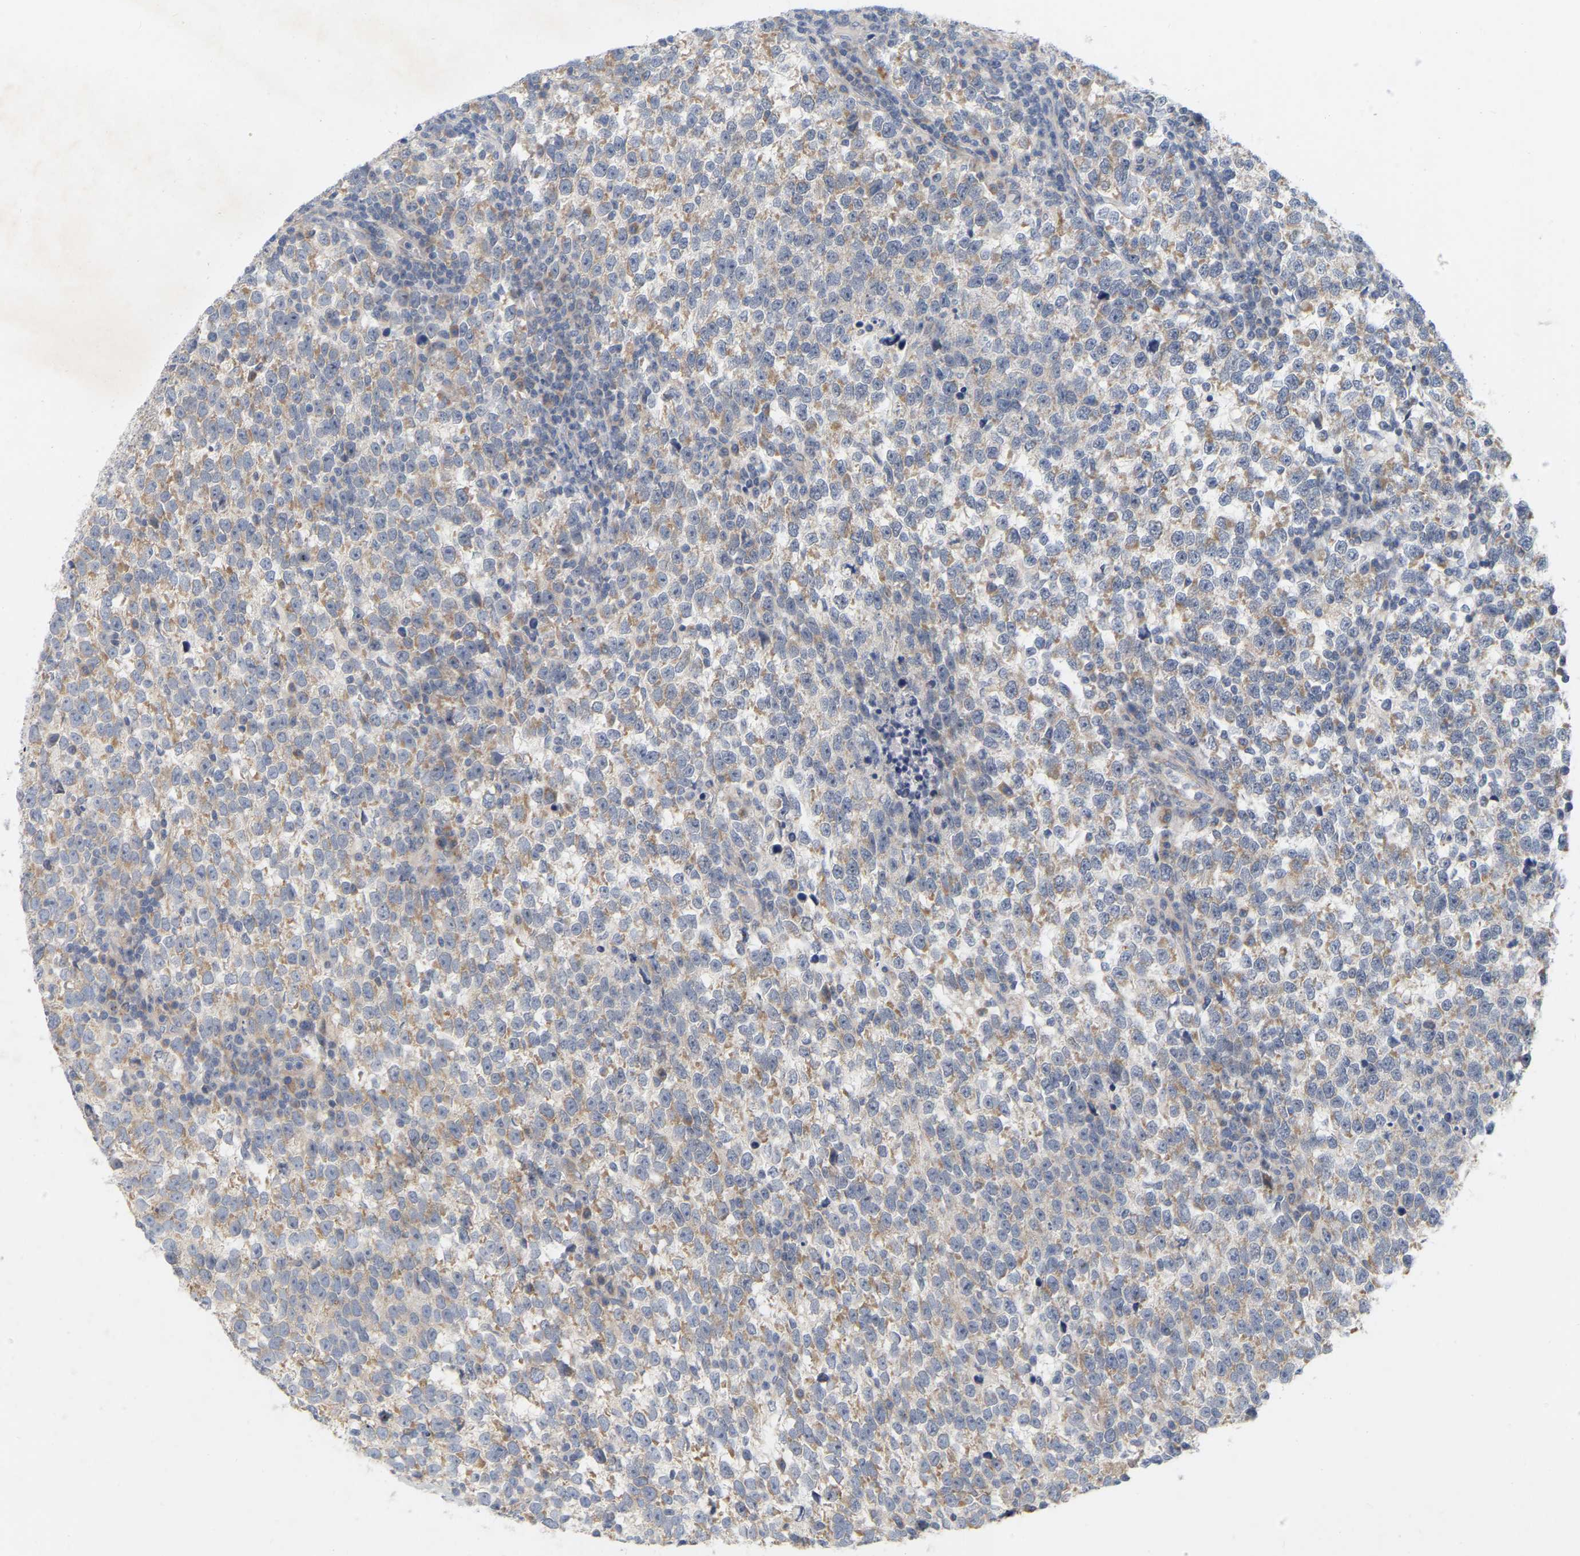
{"staining": {"intensity": "moderate", "quantity": "25%-75%", "location": "cytoplasmic/membranous"}, "tissue": "testis cancer", "cell_type": "Tumor cells", "image_type": "cancer", "snomed": [{"axis": "morphology", "description": "Normal tissue, NOS"}, {"axis": "morphology", "description": "Seminoma, NOS"}, {"axis": "topography", "description": "Testis"}], "caption": "Human testis cancer stained with a protein marker reveals moderate staining in tumor cells.", "gene": "MINDY4", "patient": {"sex": "male", "age": 43}}